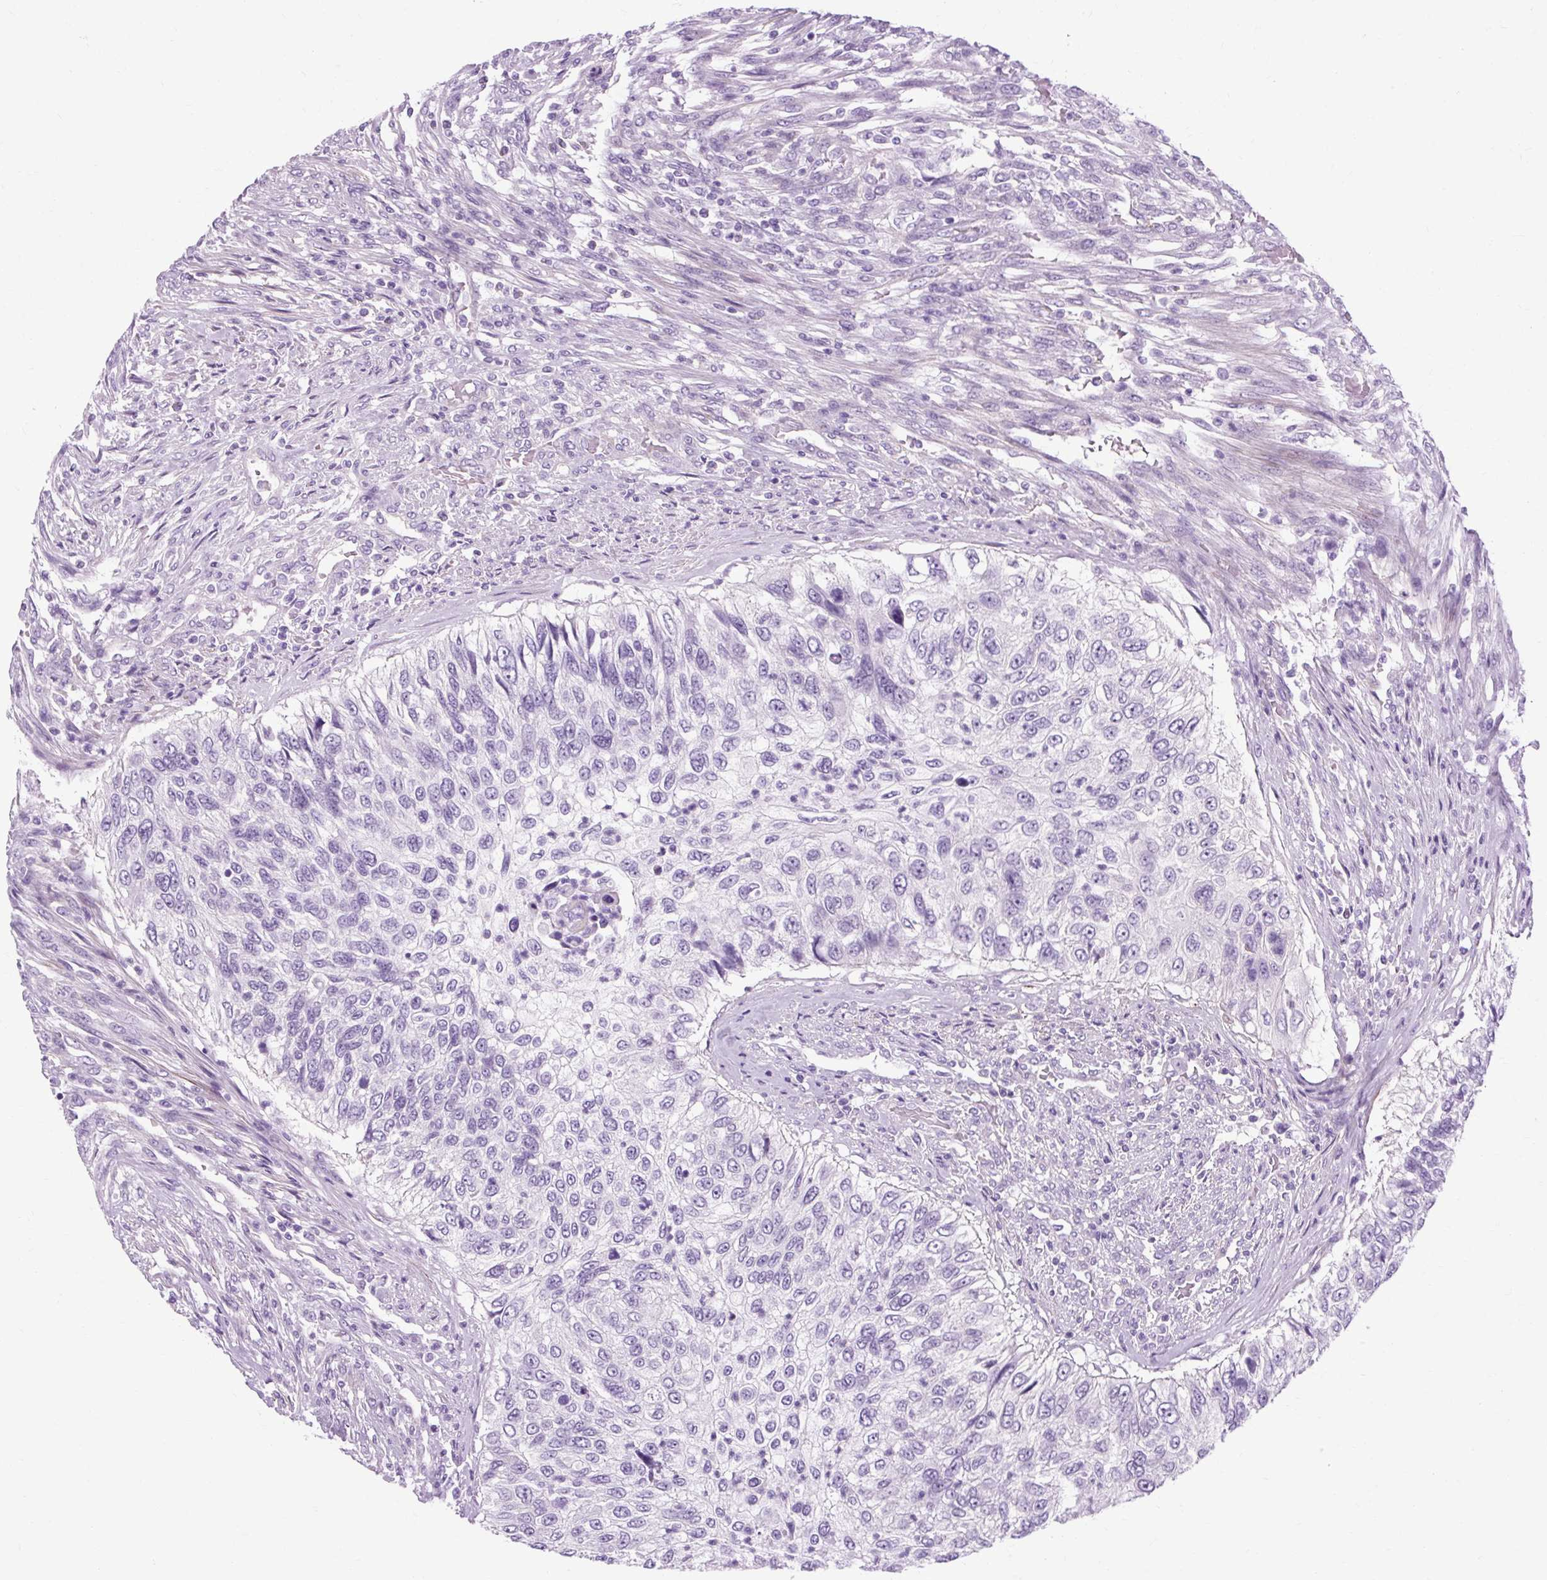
{"staining": {"intensity": "negative", "quantity": "none", "location": "none"}, "tissue": "urothelial cancer", "cell_type": "Tumor cells", "image_type": "cancer", "snomed": [{"axis": "morphology", "description": "Urothelial carcinoma, High grade"}, {"axis": "topography", "description": "Urinary bladder"}], "caption": "High-grade urothelial carcinoma was stained to show a protein in brown. There is no significant expression in tumor cells. (DAB IHC, high magnification).", "gene": "OOEP", "patient": {"sex": "female", "age": 60}}